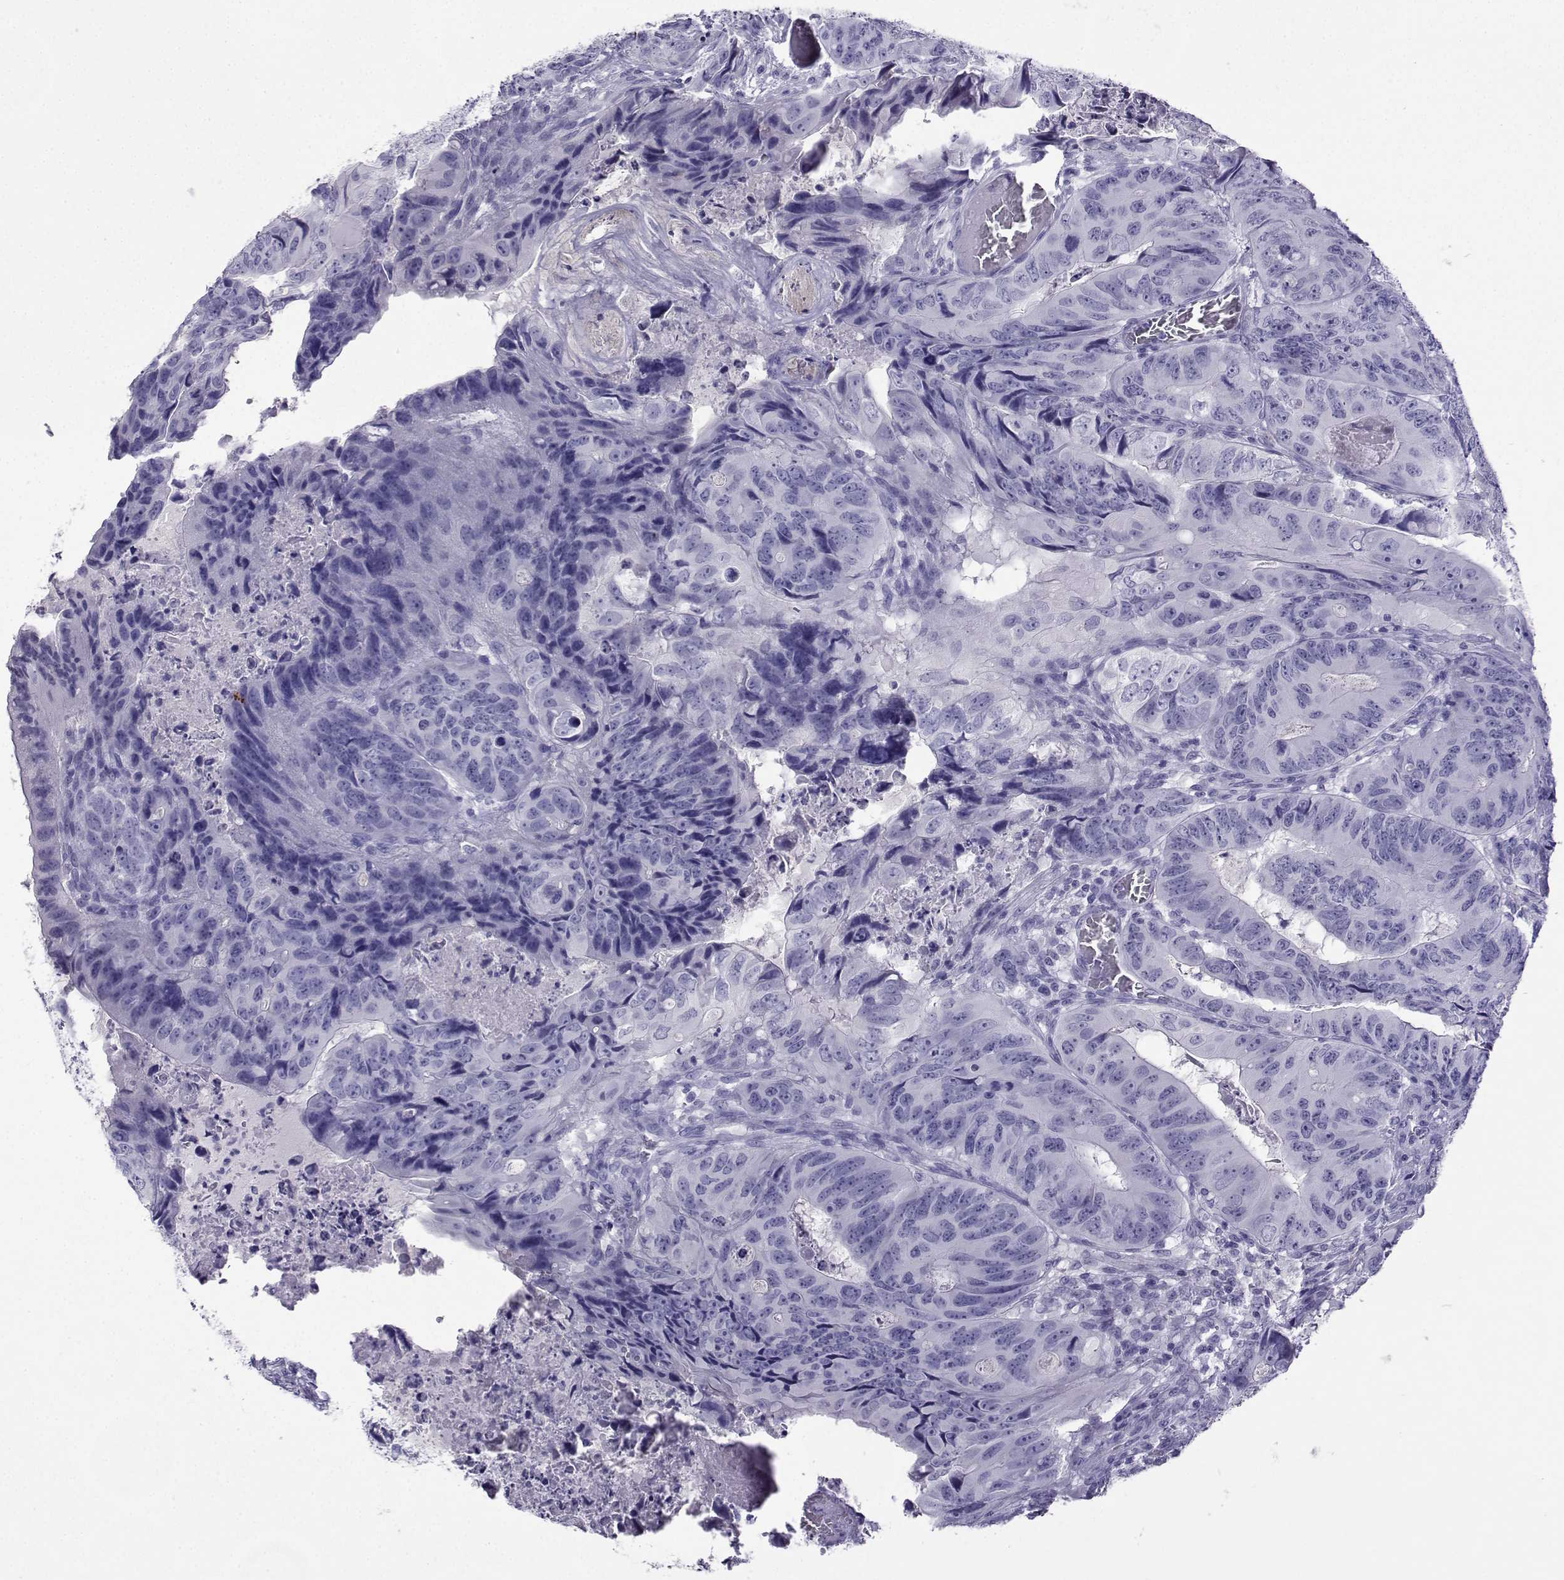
{"staining": {"intensity": "negative", "quantity": "none", "location": "none"}, "tissue": "colorectal cancer", "cell_type": "Tumor cells", "image_type": "cancer", "snomed": [{"axis": "morphology", "description": "Adenocarcinoma, NOS"}, {"axis": "topography", "description": "Colon"}], "caption": "Protein analysis of adenocarcinoma (colorectal) displays no significant positivity in tumor cells.", "gene": "CRYBB1", "patient": {"sex": "male", "age": 79}}